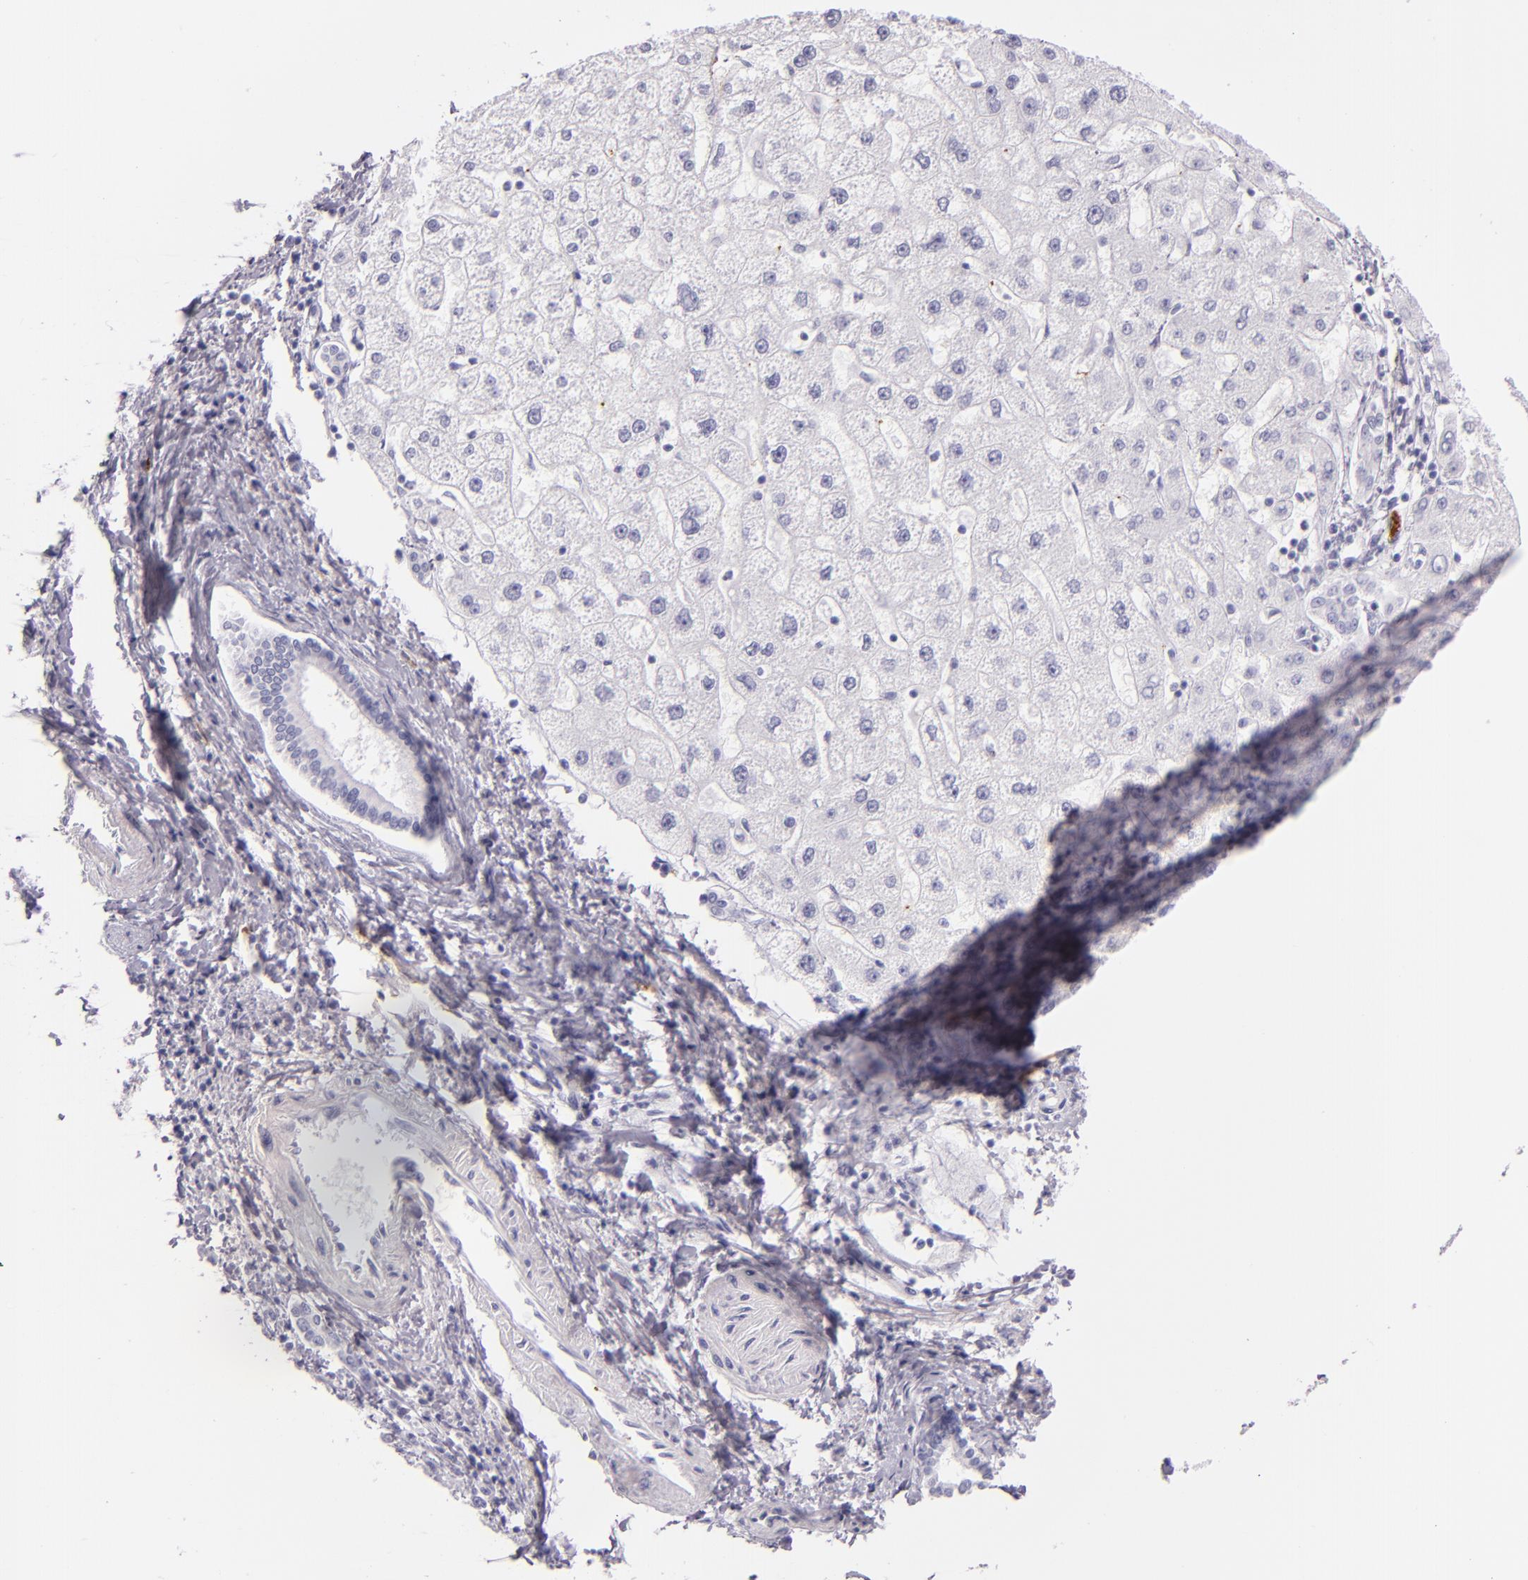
{"staining": {"intensity": "negative", "quantity": "none", "location": "none"}, "tissue": "liver cancer", "cell_type": "Tumor cells", "image_type": "cancer", "snomed": [{"axis": "morphology", "description": "Carcinoma, Hepatocellular, NOS"}, {"axis": "topography", "description": "Liver"}], "caption": "DAB immunohistochemical staining of human liver hepatocellular carcinoma demonstrates no significant expression in tumor cells. Nuclei are stained in blue.", "gene": "SELP", "patient": {"sex": "female", "age": 85}}